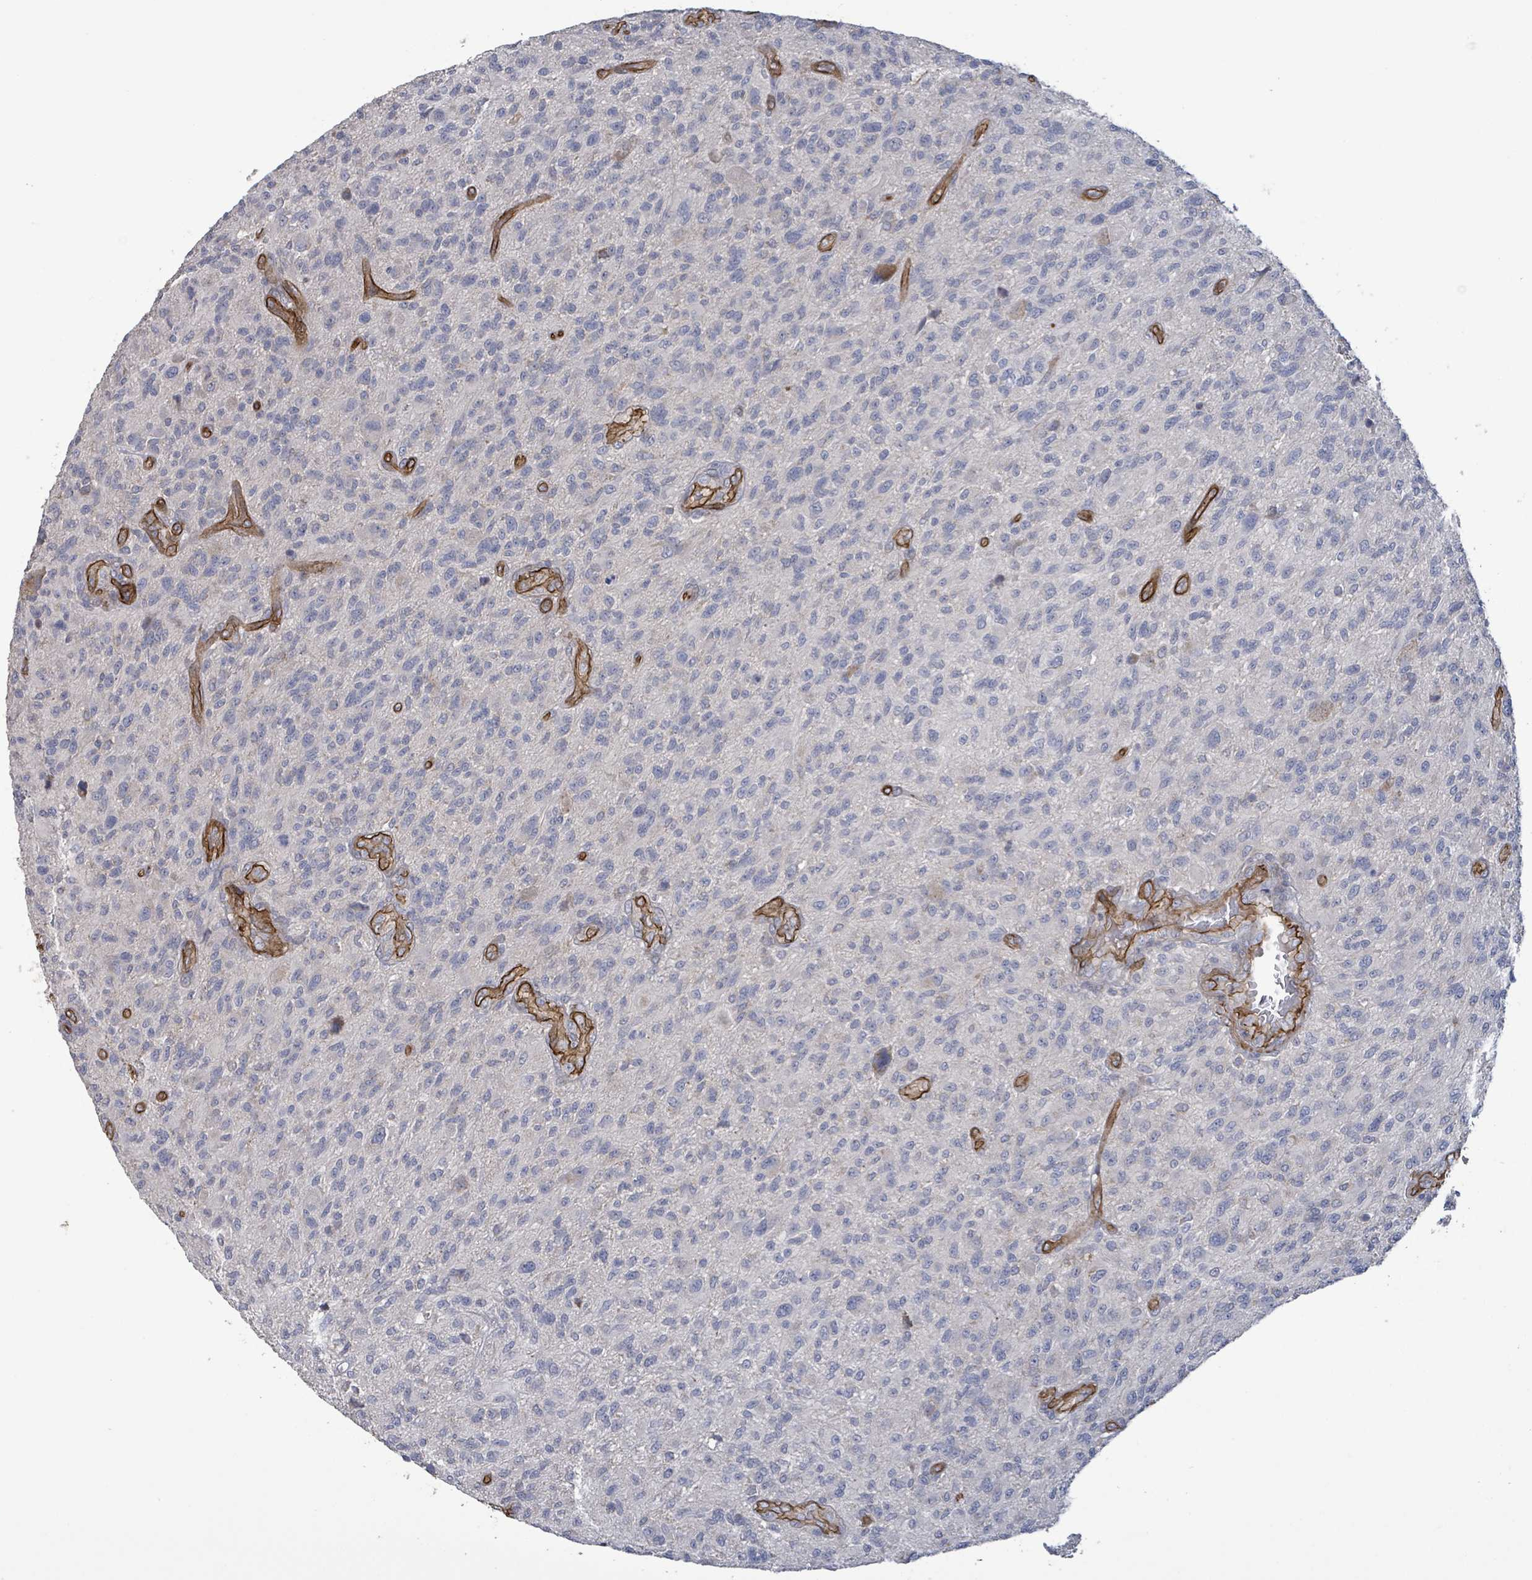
{"staining": {"intensity": "negative", "quantity": "none", "location": "none"}, "tissue": "glioma", "cell_type": "Tumor cells", "image_type": "cancer", "snomed": [{"axis": "morphology", "description": "Glioma, malignant, High grade"}, {"axis": "topography", "description": "Brain"}], "caption": "DAB immunohistochemical staining of glioma displays no significant staining in tumor cells.", "gene": "KANK3", "patient": {"sex": "male", "age": 47}}